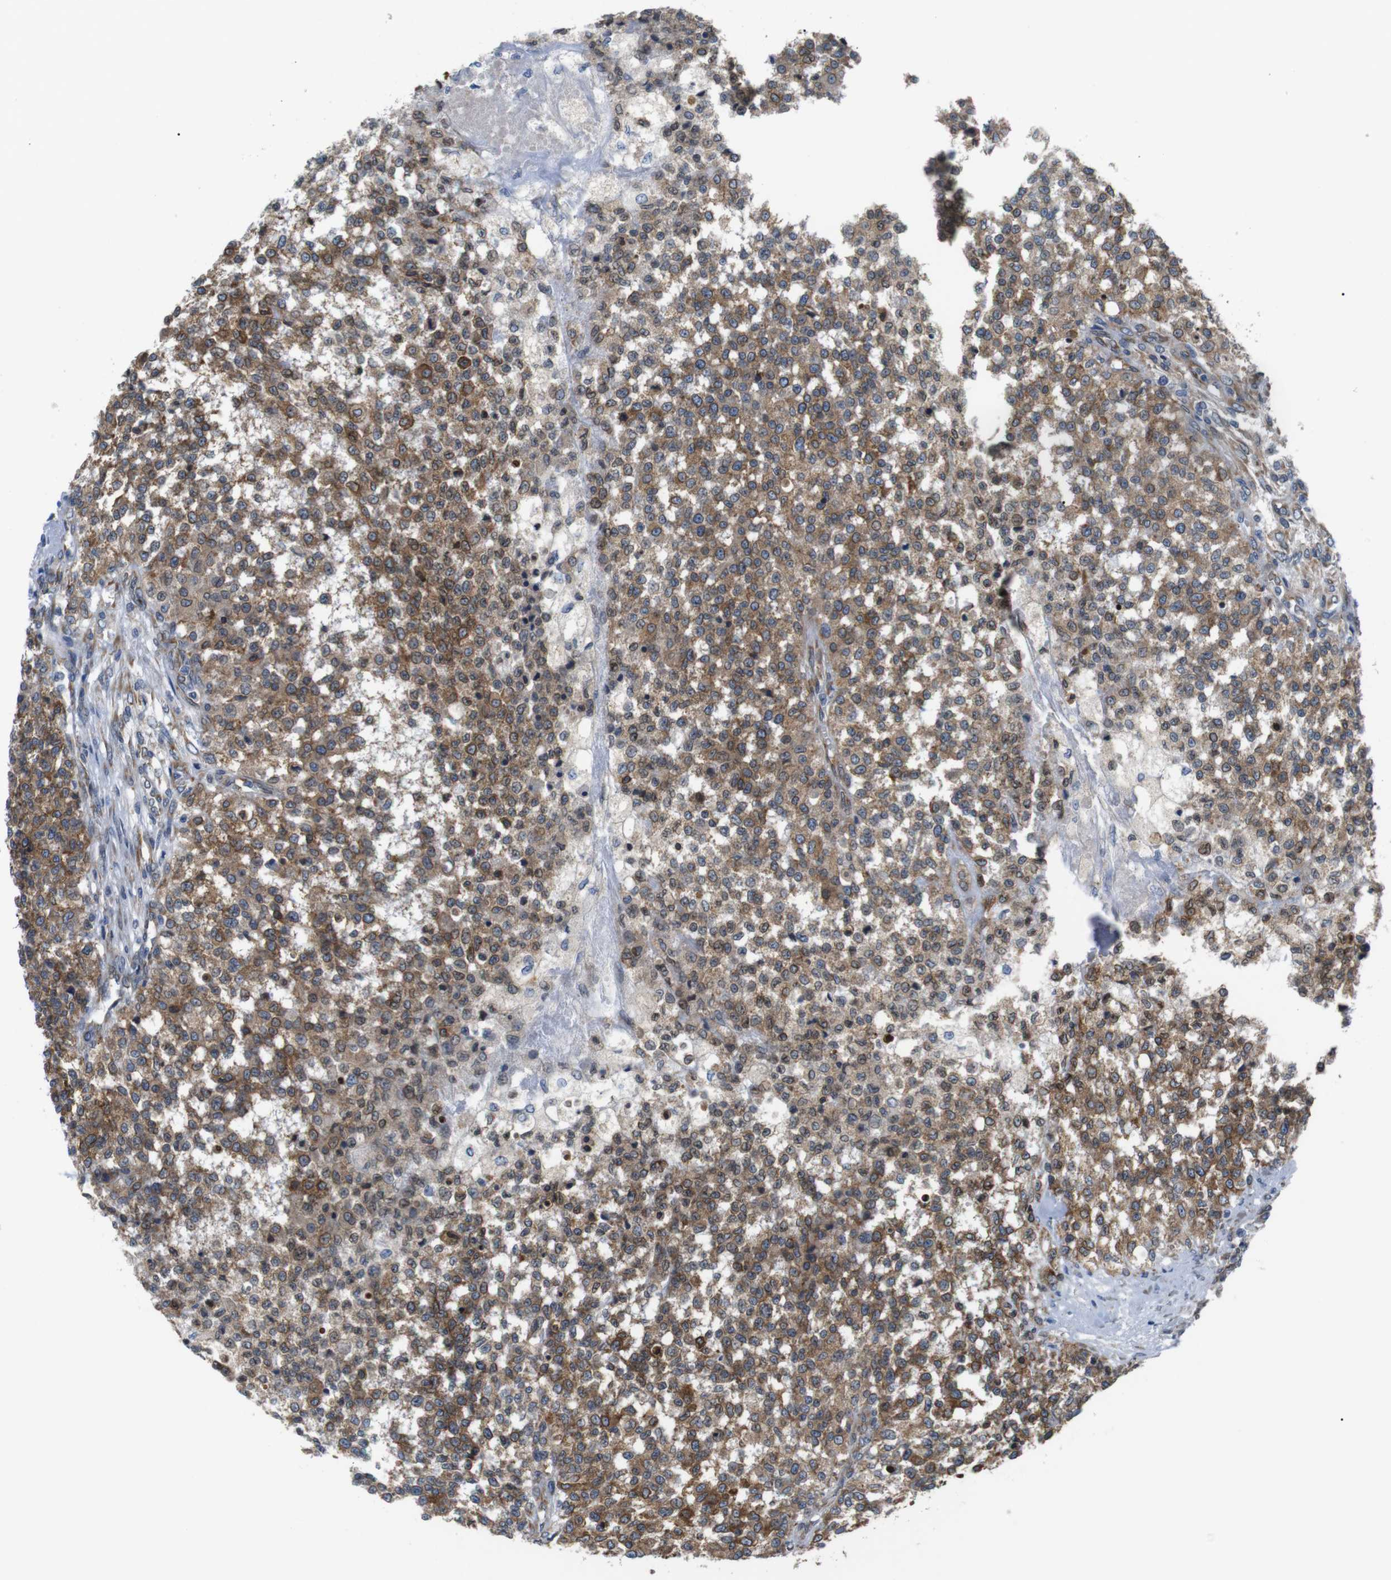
{"staining": {"intensity": "moderate", "quantity": ">75%", "location": "cytoplasmic/membranous"}, "tissue": "testis cancer", "cell_type": "Tumor cells", "image_type": "cancer", "snomed": [{"axis": "morphology", "description": "Seminoma, NOS"}, {"axis": "topography", "description": "Testis"}], "caption": "Immunohistochemical staining of human testis cancer (seminoma) demonstrates moderate cytoplasmic/membranous protein expression in approximately >75% of tumor cells.", "gene": "HACD3", "patient": {"sex": "male", "age": 59}}